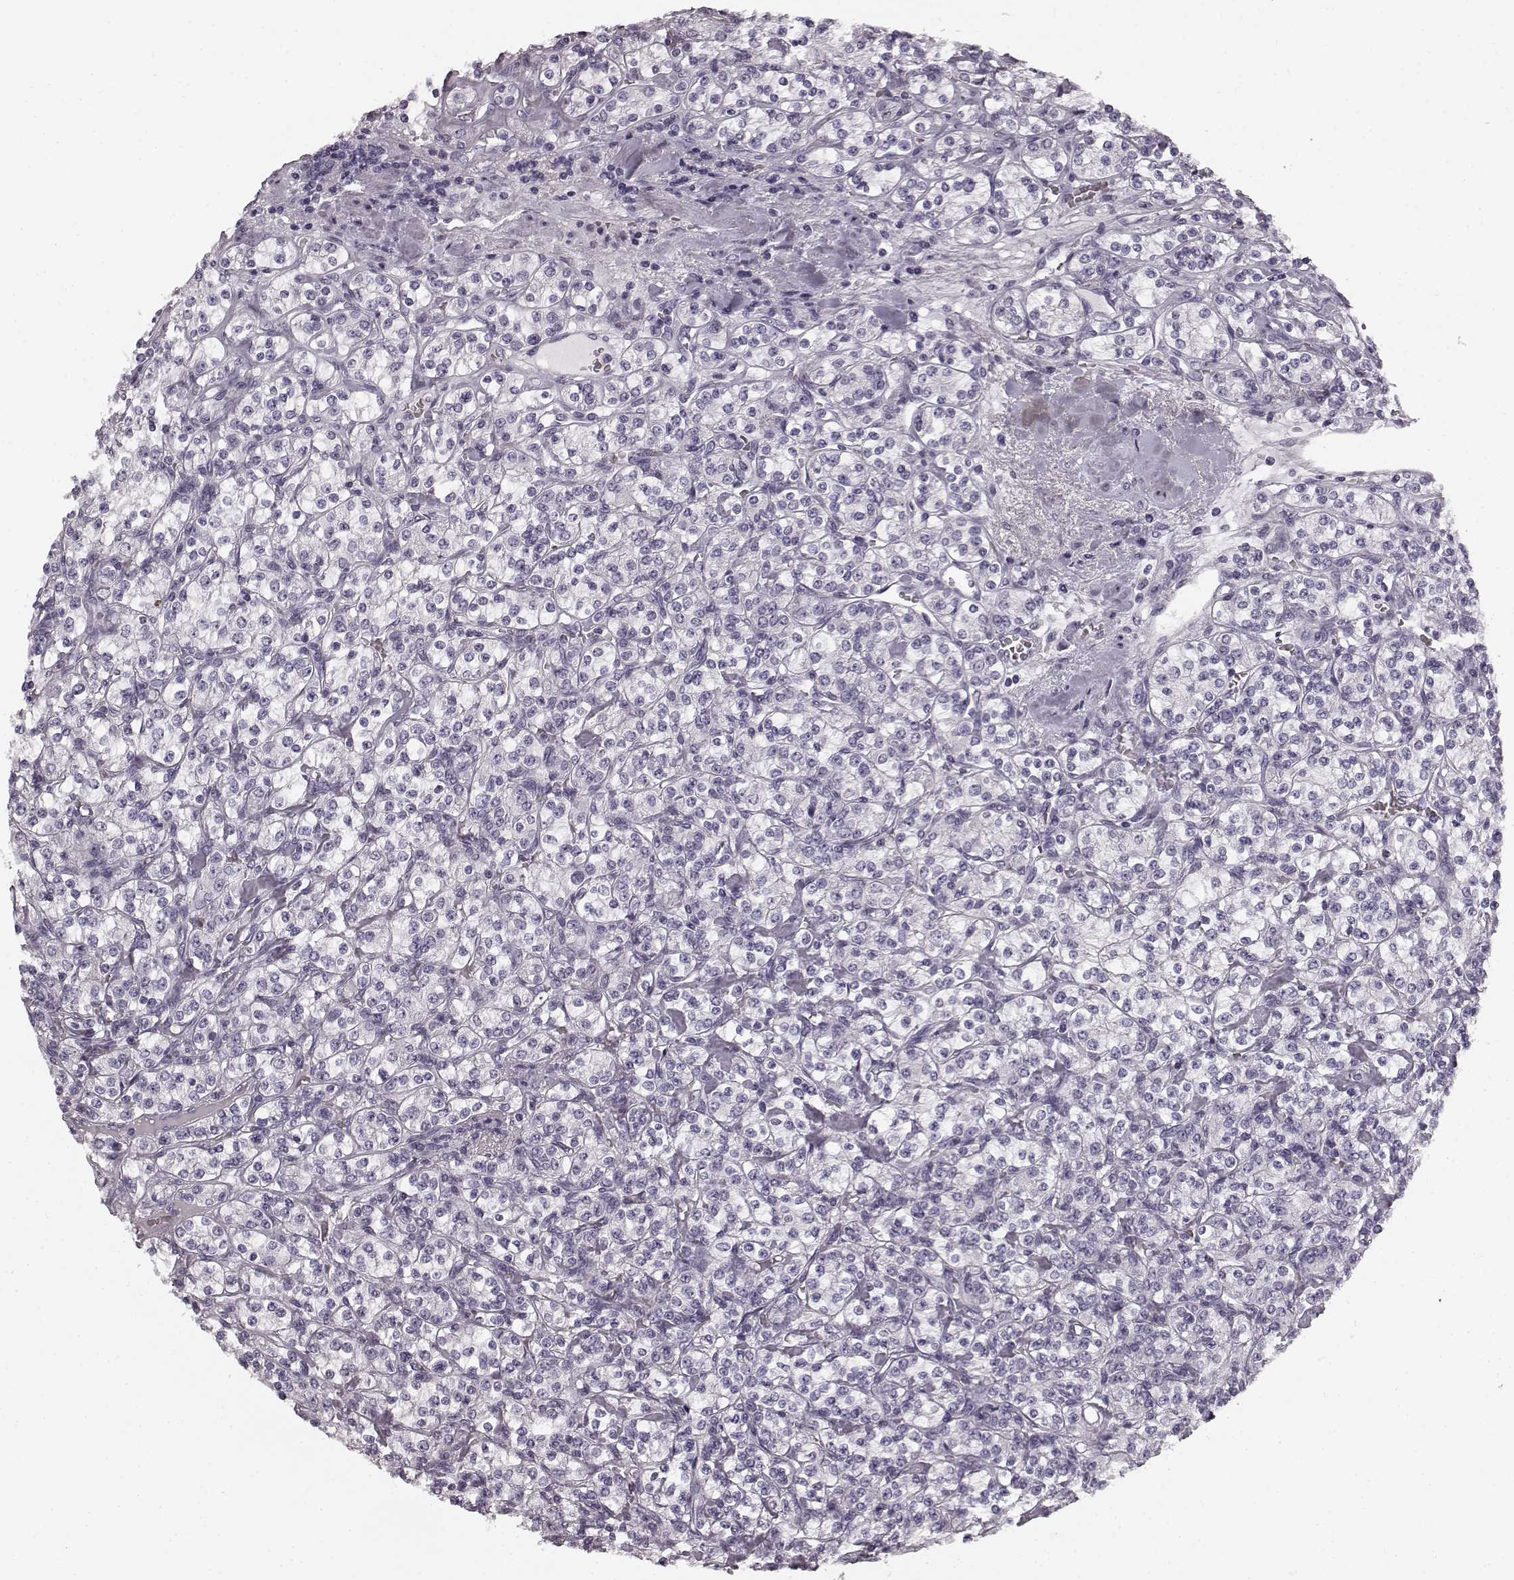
{"staining": {"intensity": "negative", "quantity": "none", "location": "none"}, "tissue": "renal cancer", "cell_type": "Tumor cells", "image_type": "cancer", "snomed": [{"axis": "morphology", "description": "Adenocarcinoma, NOS"}, {"axis": "topography", "description": "Kidney"}], "caption": "There is no significant positivity in tumor cells of adenocarcinoma (renal).", "gene": "TMPRSS15", "patient": {"sex": "male", "age": 77}}